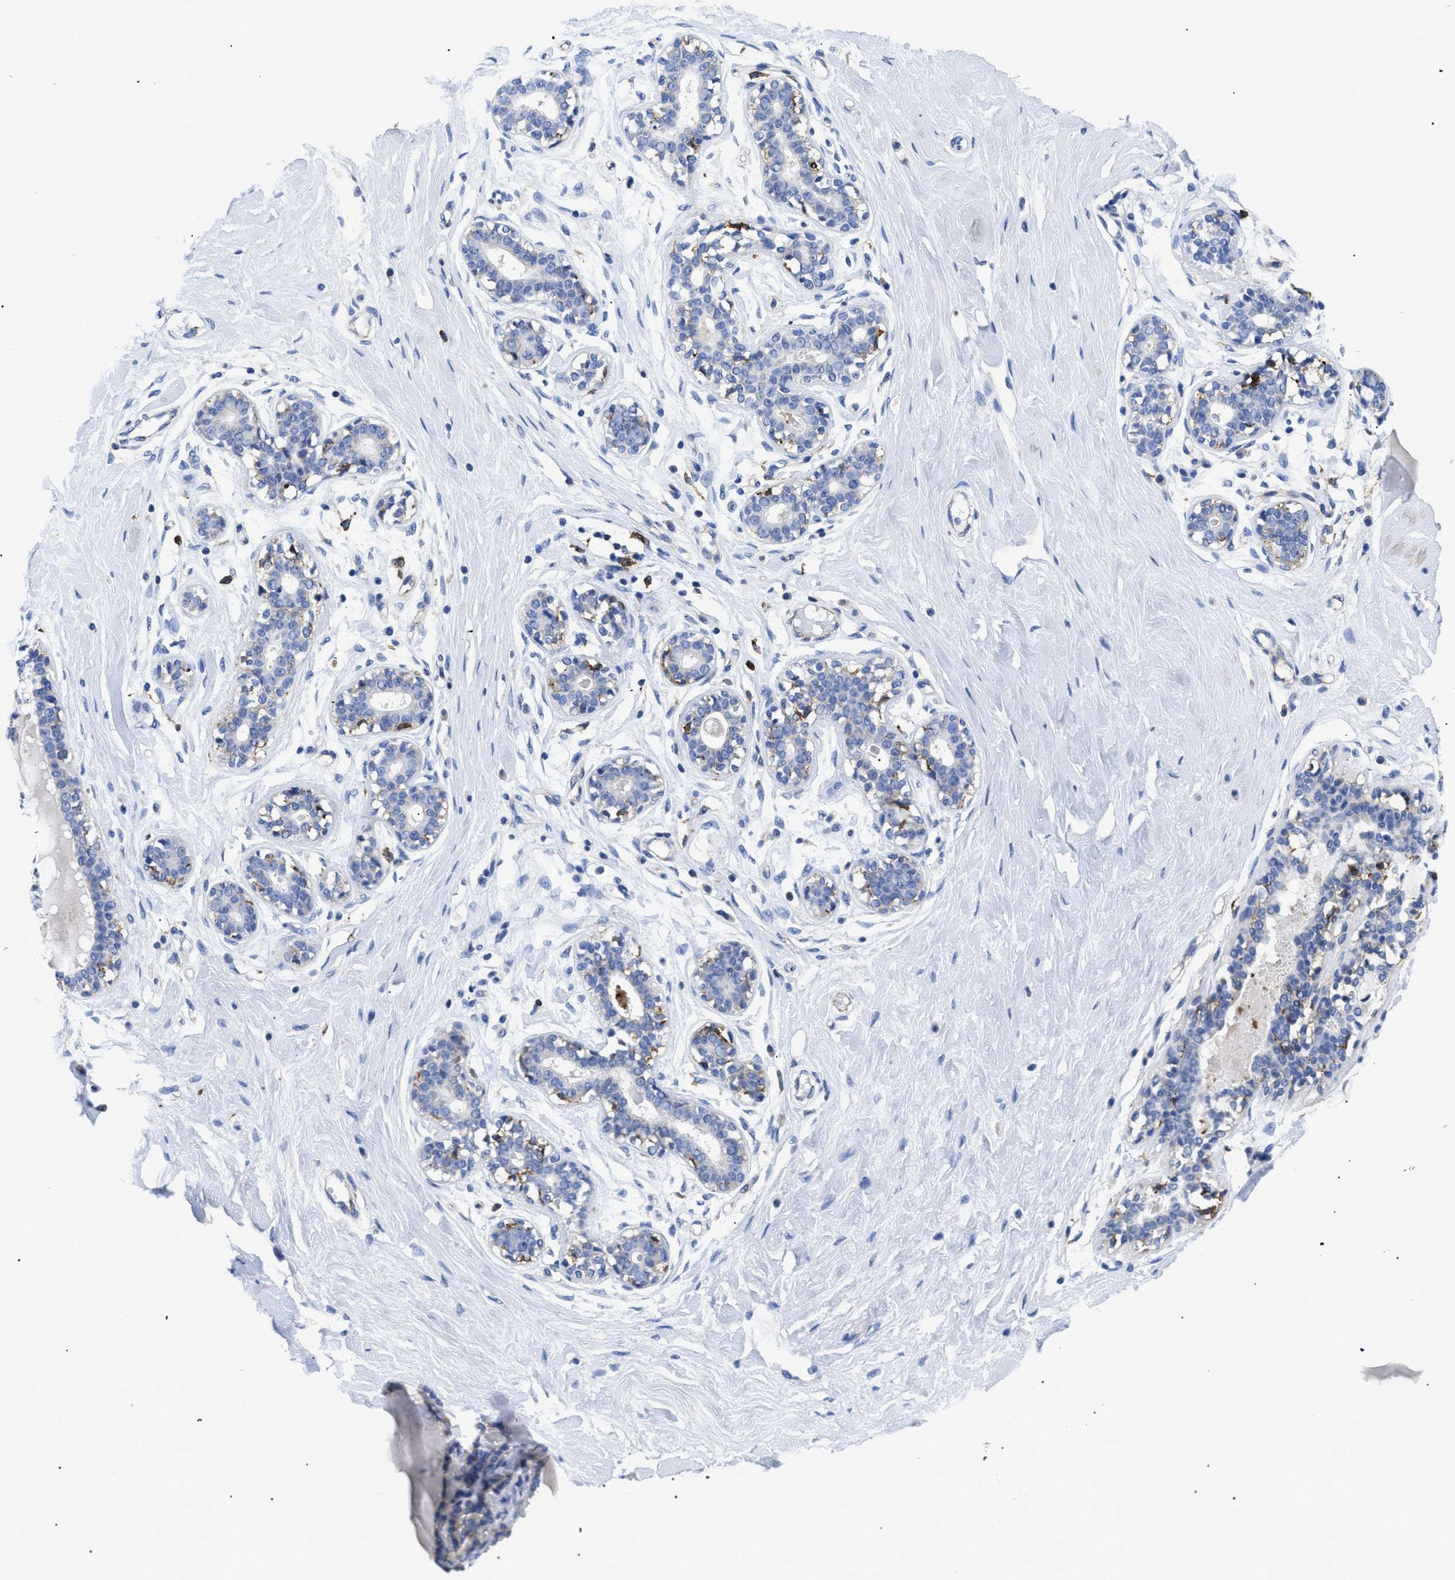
{"staining": {"intensity": "negative", "quantity": "none", "location": "none"}, "tissue": "breast", "cell_type": "Adipocytes", "image_type": "normal", "snomed": [{"axis": "morphology", "description": "Normal tissue, NOS"}, {"axis": "topography", "description": "Breast"}], "caption": "Protein analysis of unremarkable breast exhibits no significant staining in adipocytes.", "gene": "HLA", "patient": {"sex": "female", "age": 23}}